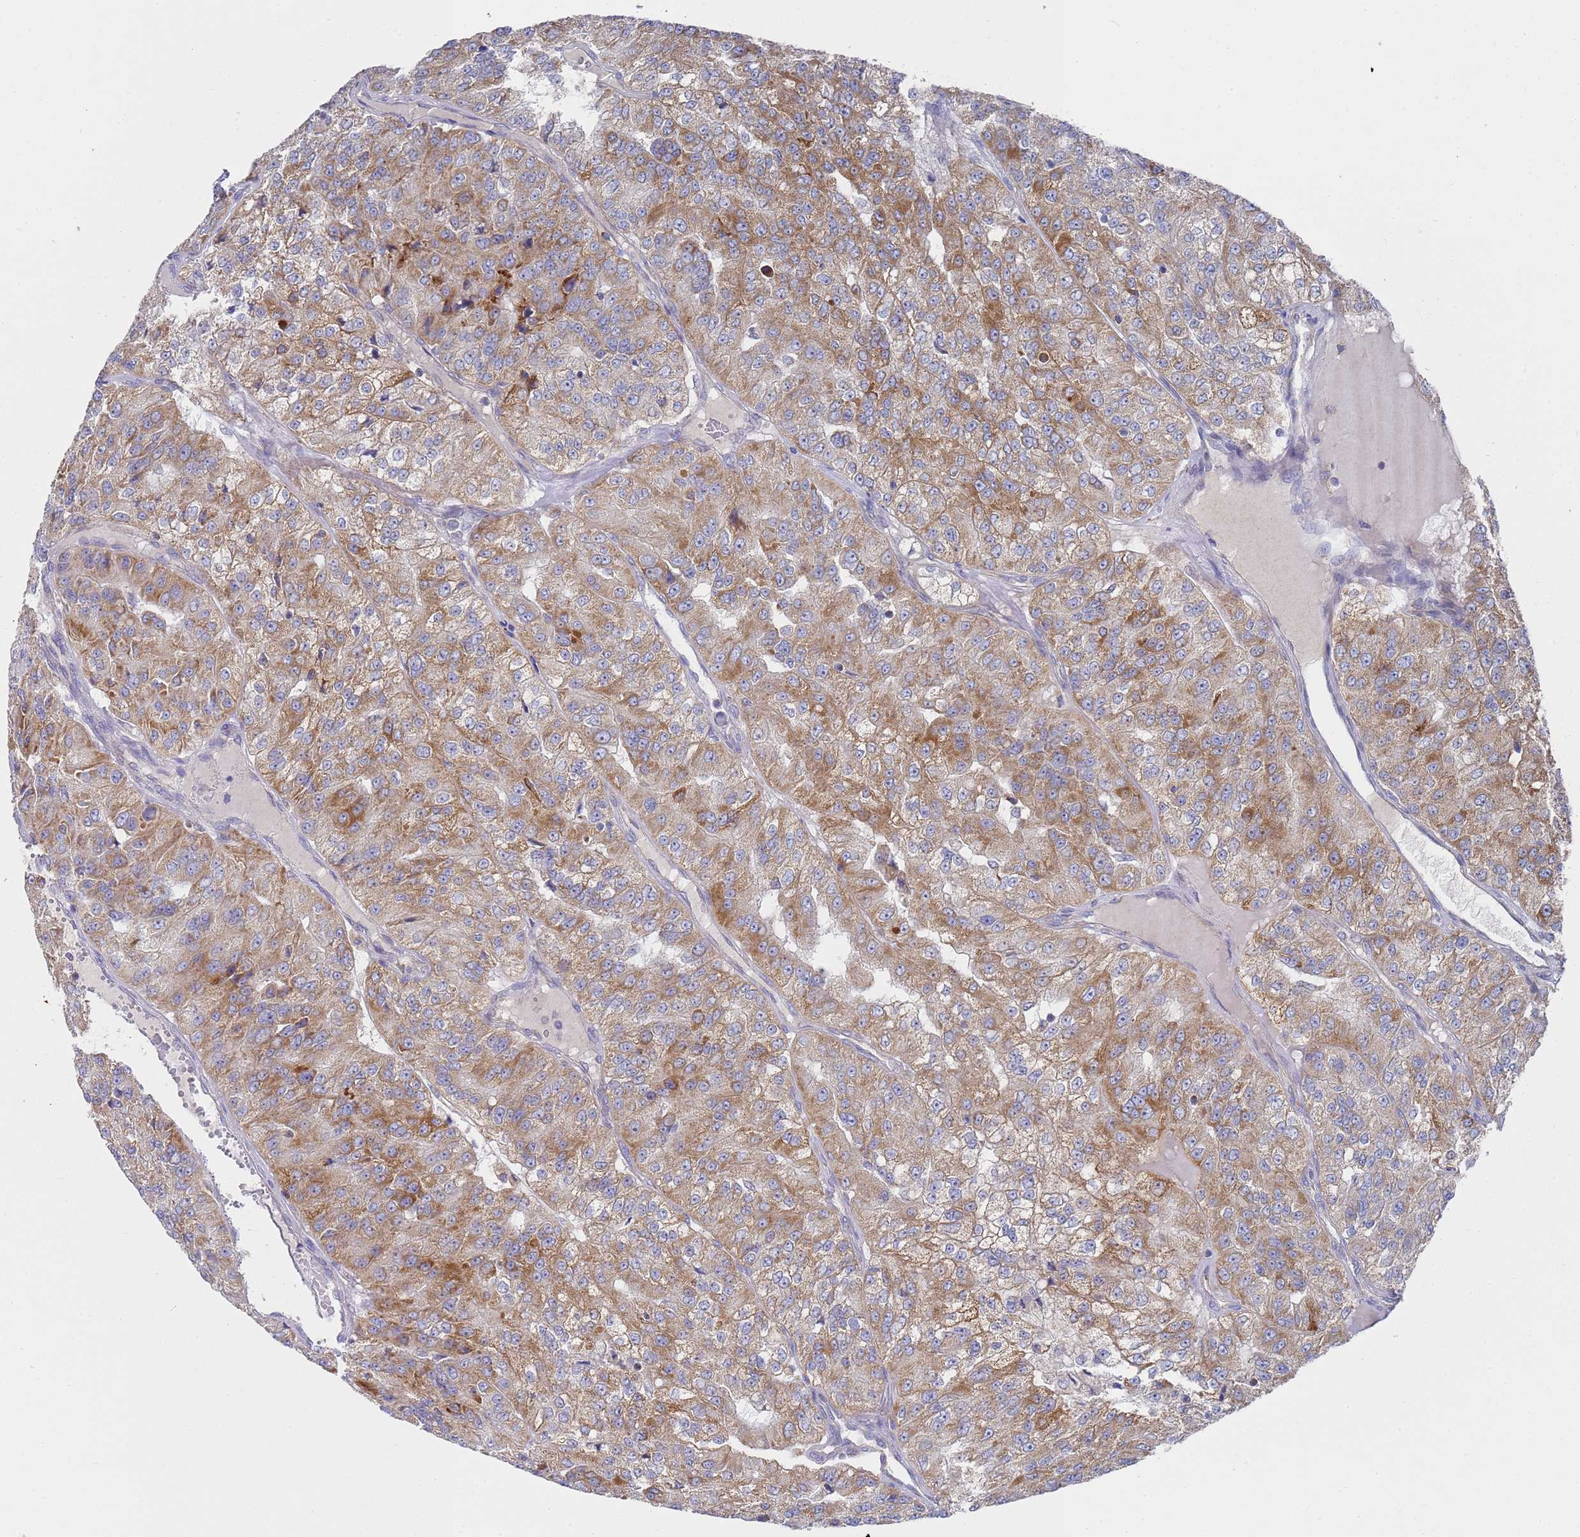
{"staining": {"intensity": "moderate", "quantity": ">75%", "location": "cytoplasmic/membranous"}, "tissue": "renal cancer", "cell_type": "Tumor cells", "image_type": "cancer", "snomed": [{"axis": "morphology", "description": "Adenocarcinoma, NOS"}, {"axis": "topography", "description": "Kidney"}], "caption": "Renal cancer stained with a protein marker displays moderate staining in tumor cells.", "gene": "NPEPPS", "patient": {"sex": "female", "age": 63}}